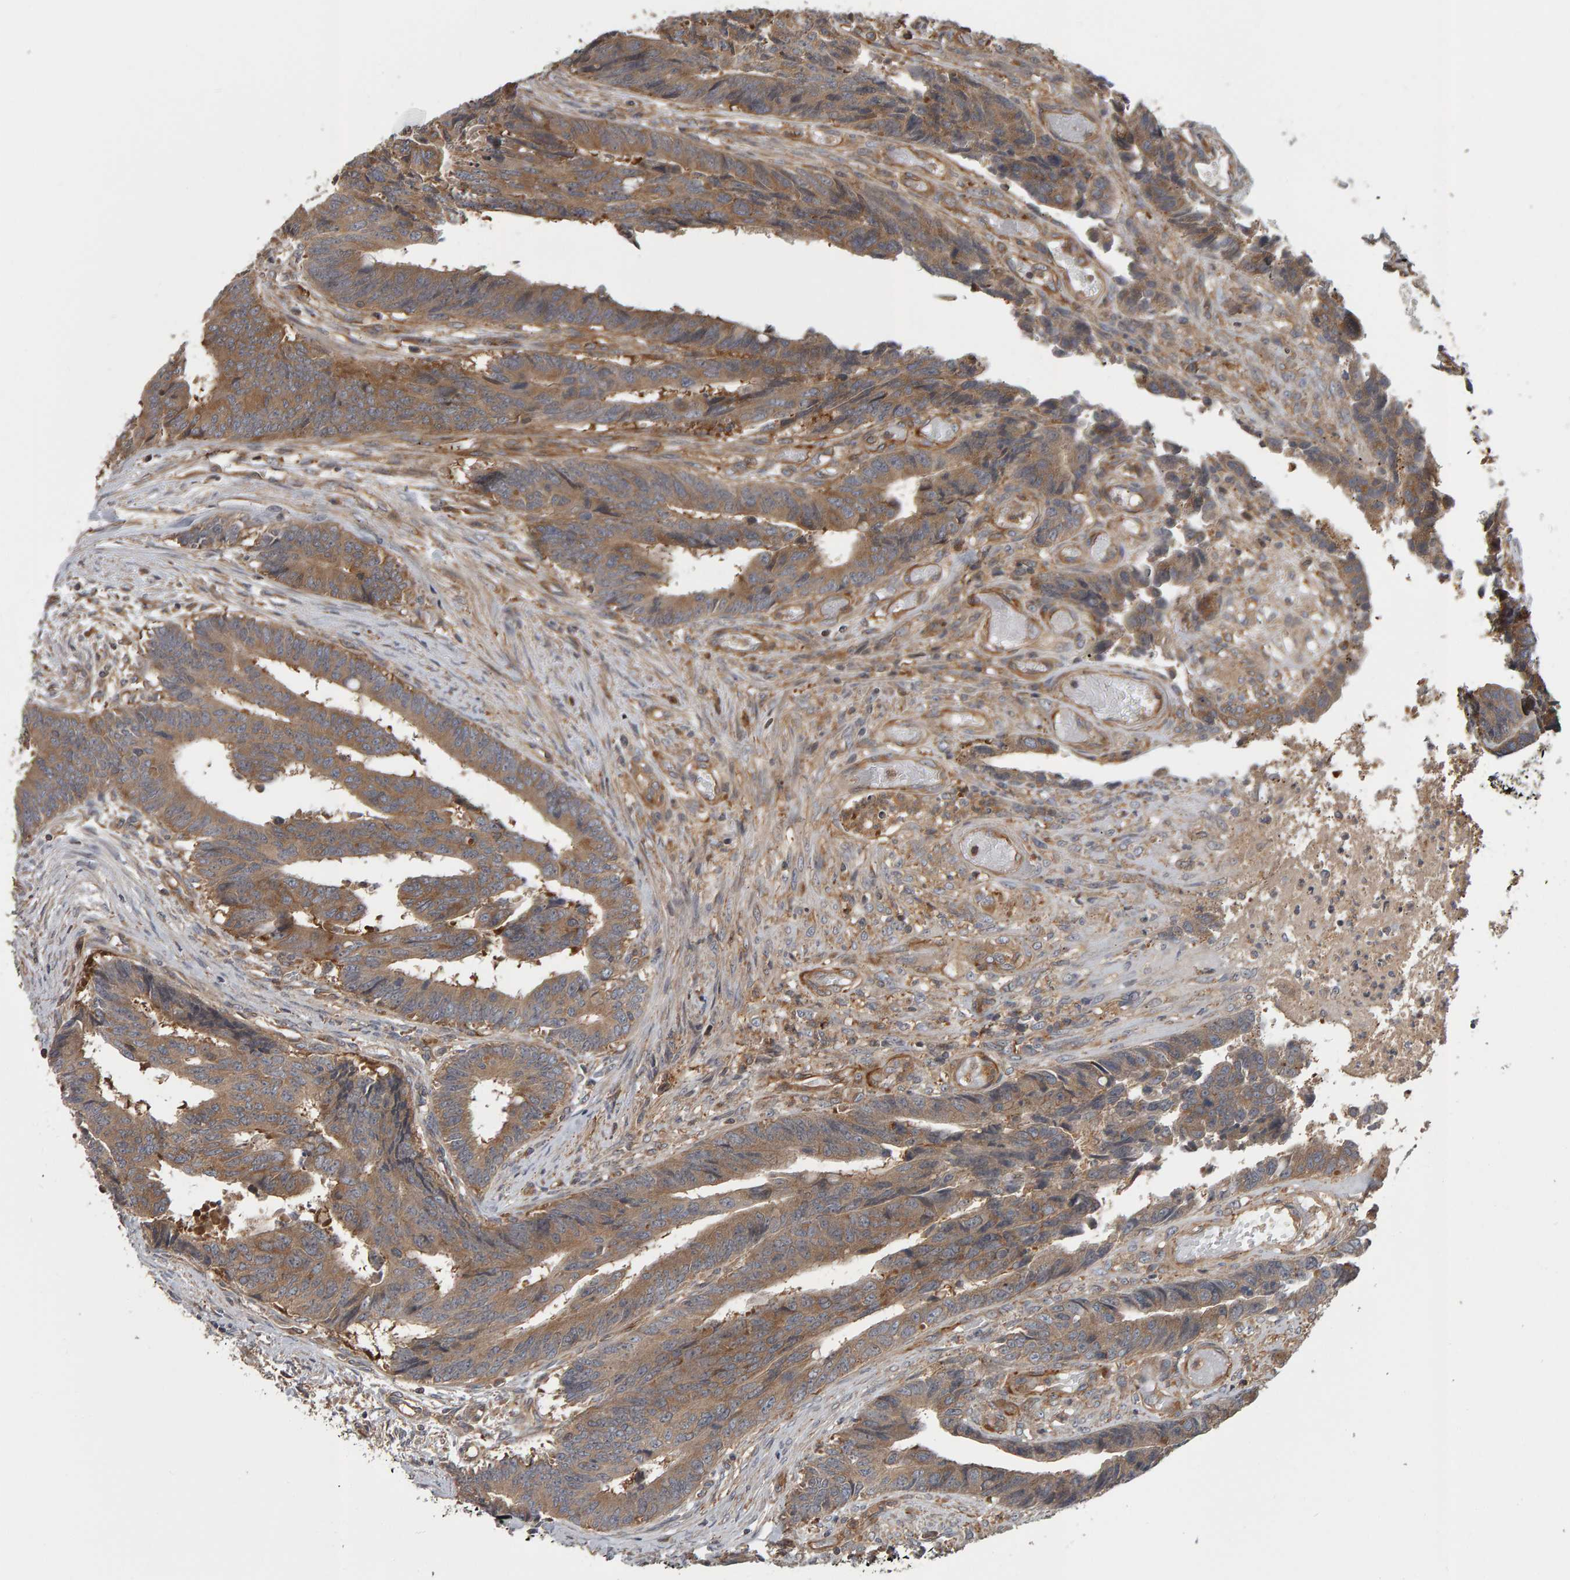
{"staining": {"intensity": "moderate", "quantity": ">75%", "location": "cytoplasmic/membranous"}, "tissue": "colorectal cancer", "cell_type": "Tumor cells", "image_type": "cancer", "snomed": [{"axis": "morphology", "description": "Adenocarcinoma, NOS"}, {"axis": "topography", "description": "Rectum"}], "caption": "Immunohistochemical staining of human colorectal adenocarcinoma demonstrates medium levels of moderate cytoplasmic/membranous positivity in about >75% of tumor cells. (Stains: DAB in brown, nuclei in blue, Microscopy: brightfield microscopy at high magnification).", "gene": "C9orf72", "patient": {"sex": "male", "age": 84}}